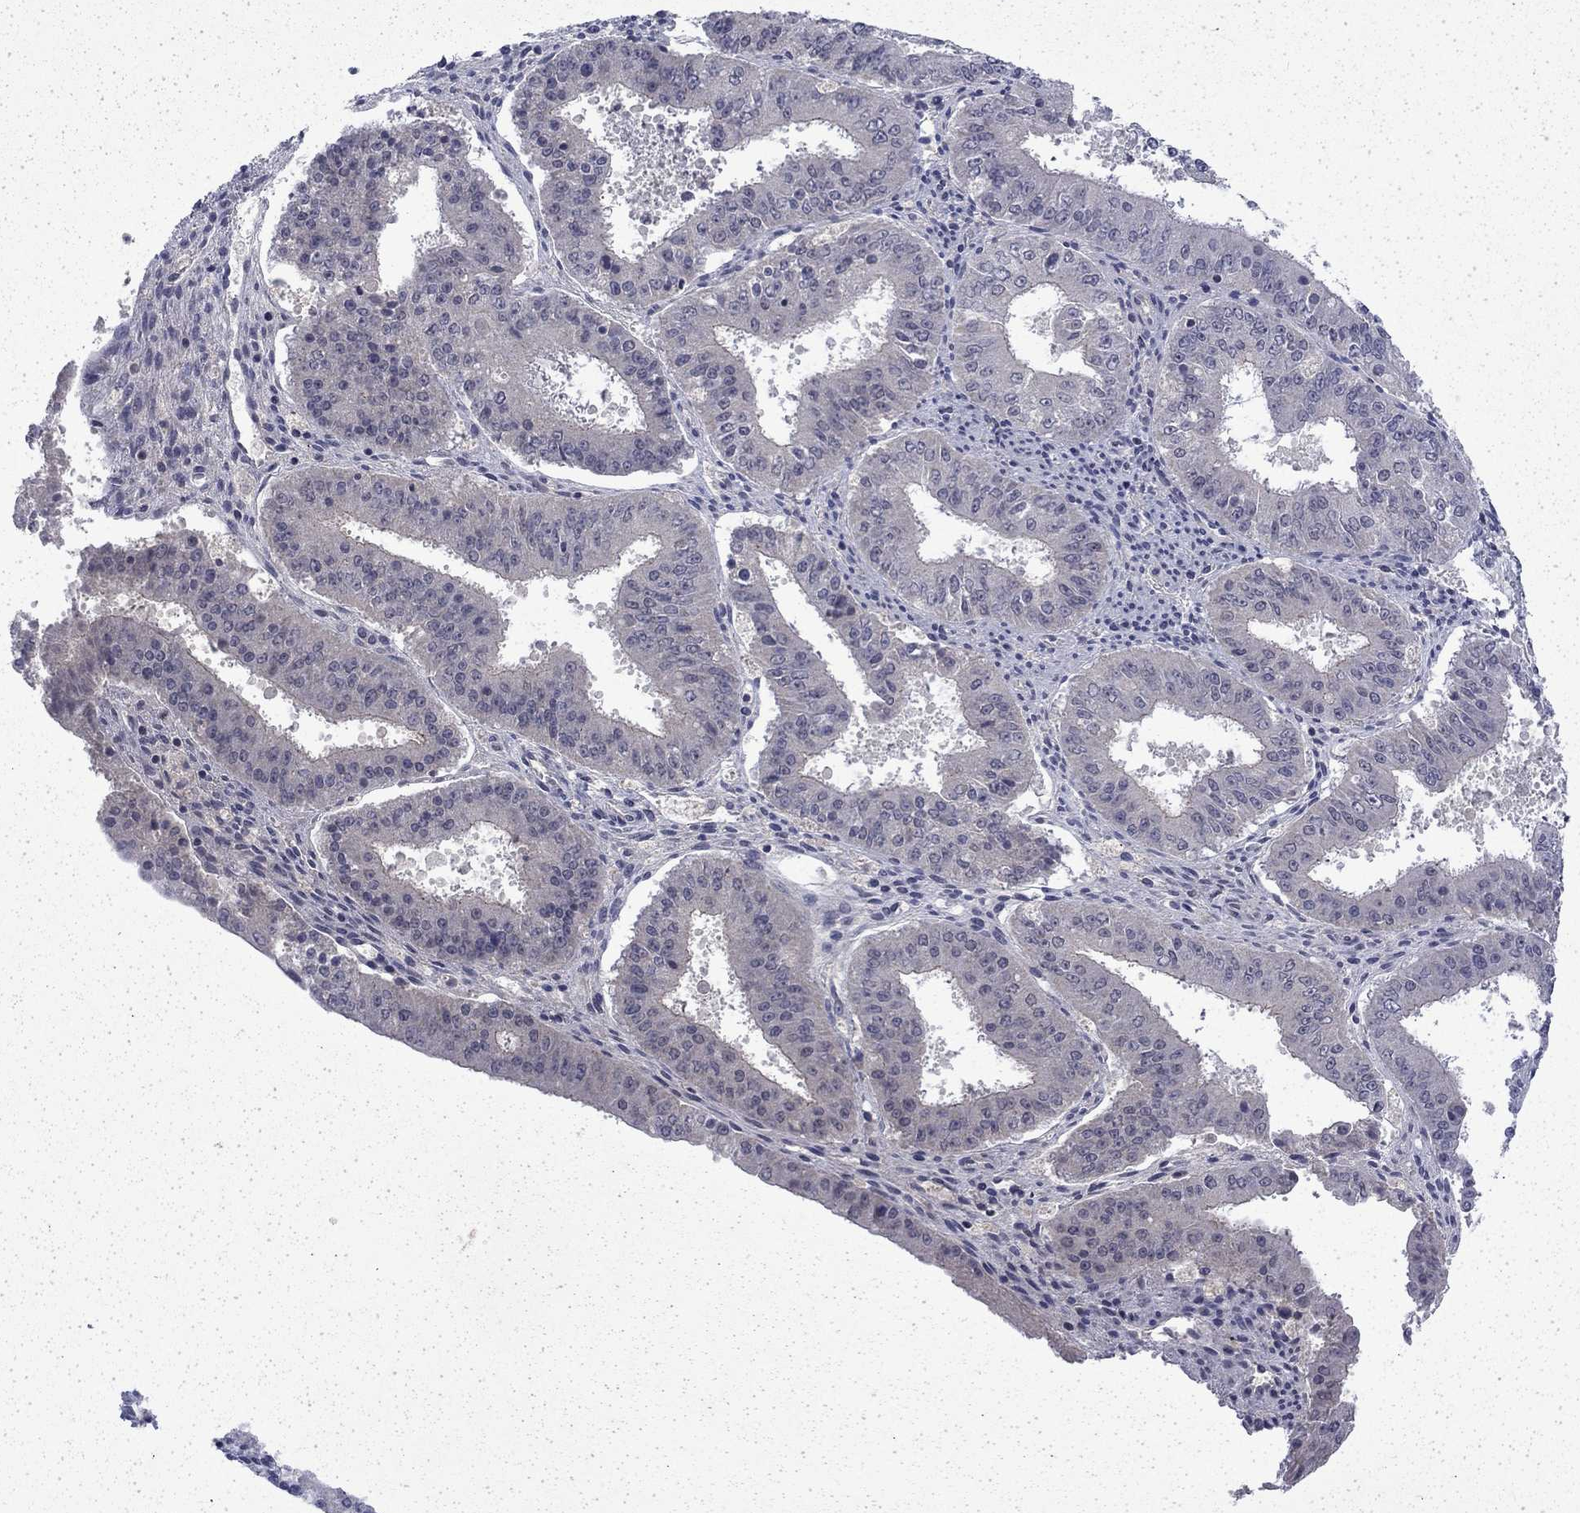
{"staining": {"intensity": "negative", "quantity": "none", "location": "none"}, "tissue": "ovarian cancer", "cell_type": "Tumor cells", "image_type": "cancer", "snomed": [{"axis": "morphology", "description": "Carcinoma, endometroid"}, {"axis": "topography", "description": "Ovary"}], "caption": "This is an immunohistochemistry micrograph of ovarian endometroid carcinoma. There is no staining in tumor cells.", "gene": "CHAT", "patient": {"sex": "female", "age": 42}}